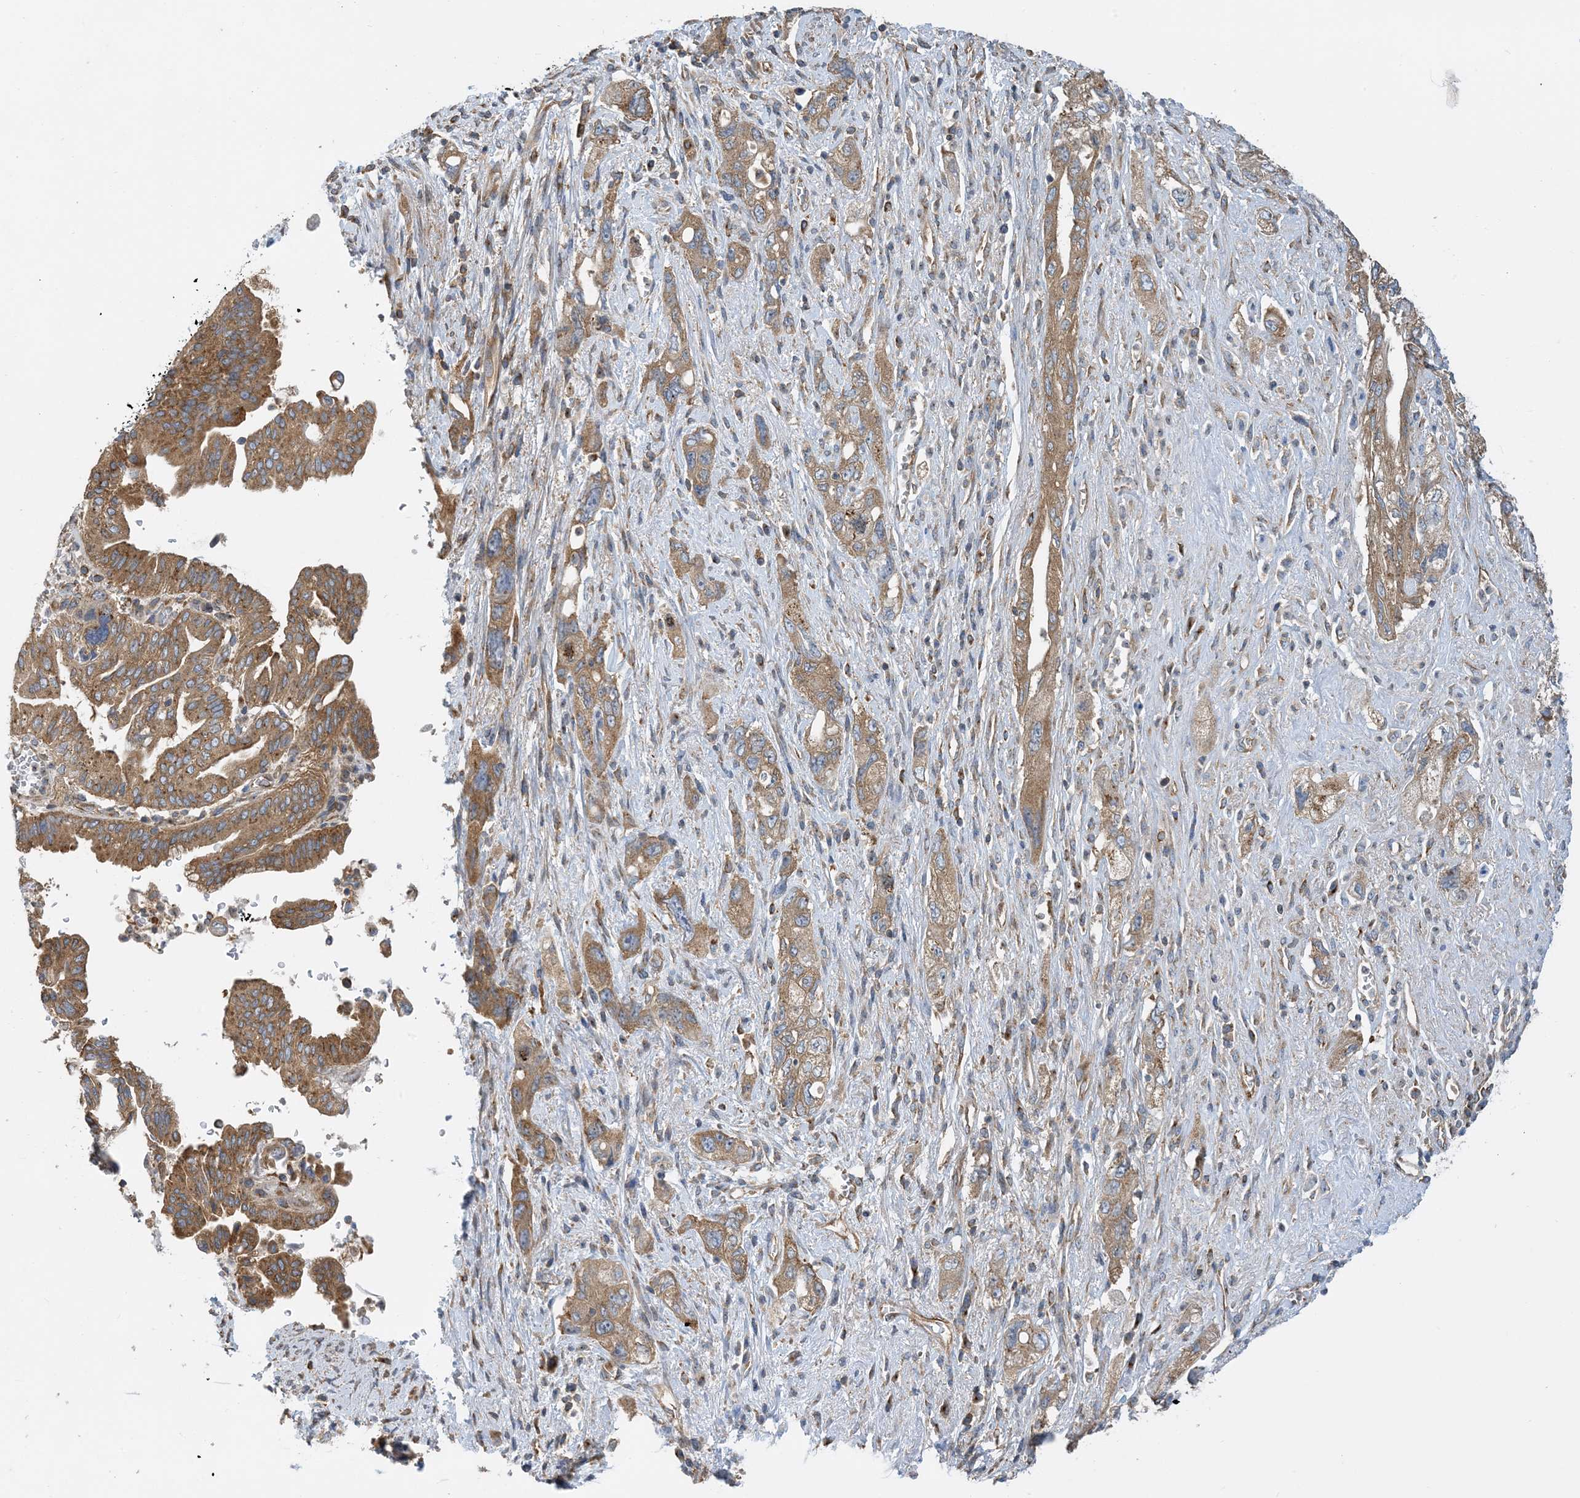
{"staining": {"intensity": "moderate", "quantity": ">75%", "location": "cytoplasmic/membranous"}, "tissue": "pancreatic cancer", "cell_type": "Tumor cells", "image_type": "cancer", "snomed": [{"axis": "morphology", "description": "Adenocarcinoma, NOS"}, {"axis": "topography", "description": "Pancreas"}], "caption": "Human adenocarcinoma (pancreatic) stained with a protein marker displays moderate staining in tumor cells.", "gene": "SIDT1", "patient": {"sex": "female", "age": 73}}